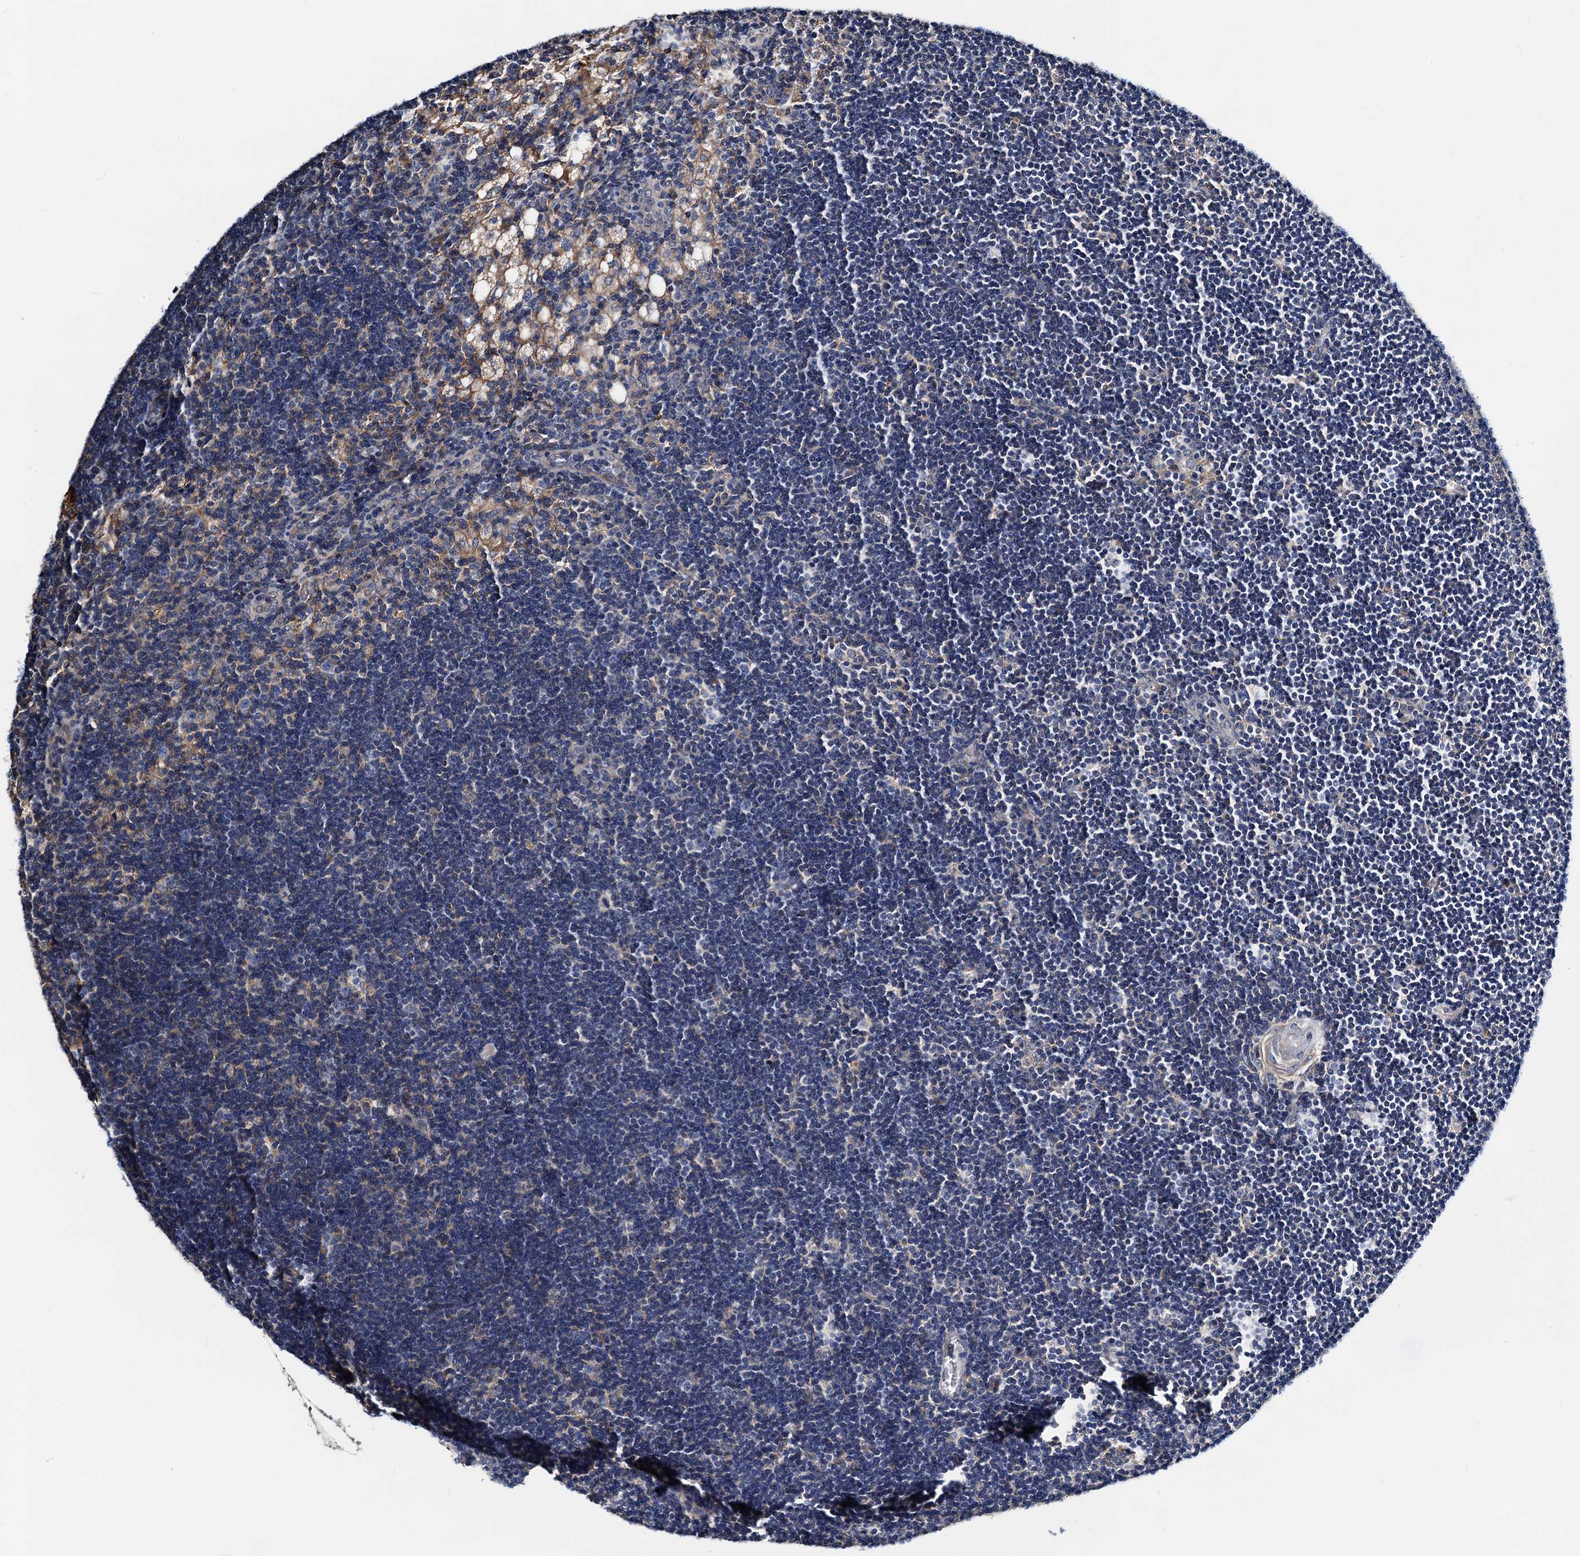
{"staining": {"intensity": "negative", "quantity": "none", "location": "none"}, "tissue": "lymph node", "cell_type": "Germinal center cells", "image_type": "normal", "snomed": [{"axis": "morphology", "description": "Normal tissue, NOS"}, {"axis": "topography", "description": "Lymph node"}], "caption": "This is an immunohistochemistry (IHC) photomicrograph of benign human lymph node. There is no expression in germinal center cells.", "gene": "GCOM1", "patient": {"sex": "male", "age": 24}}